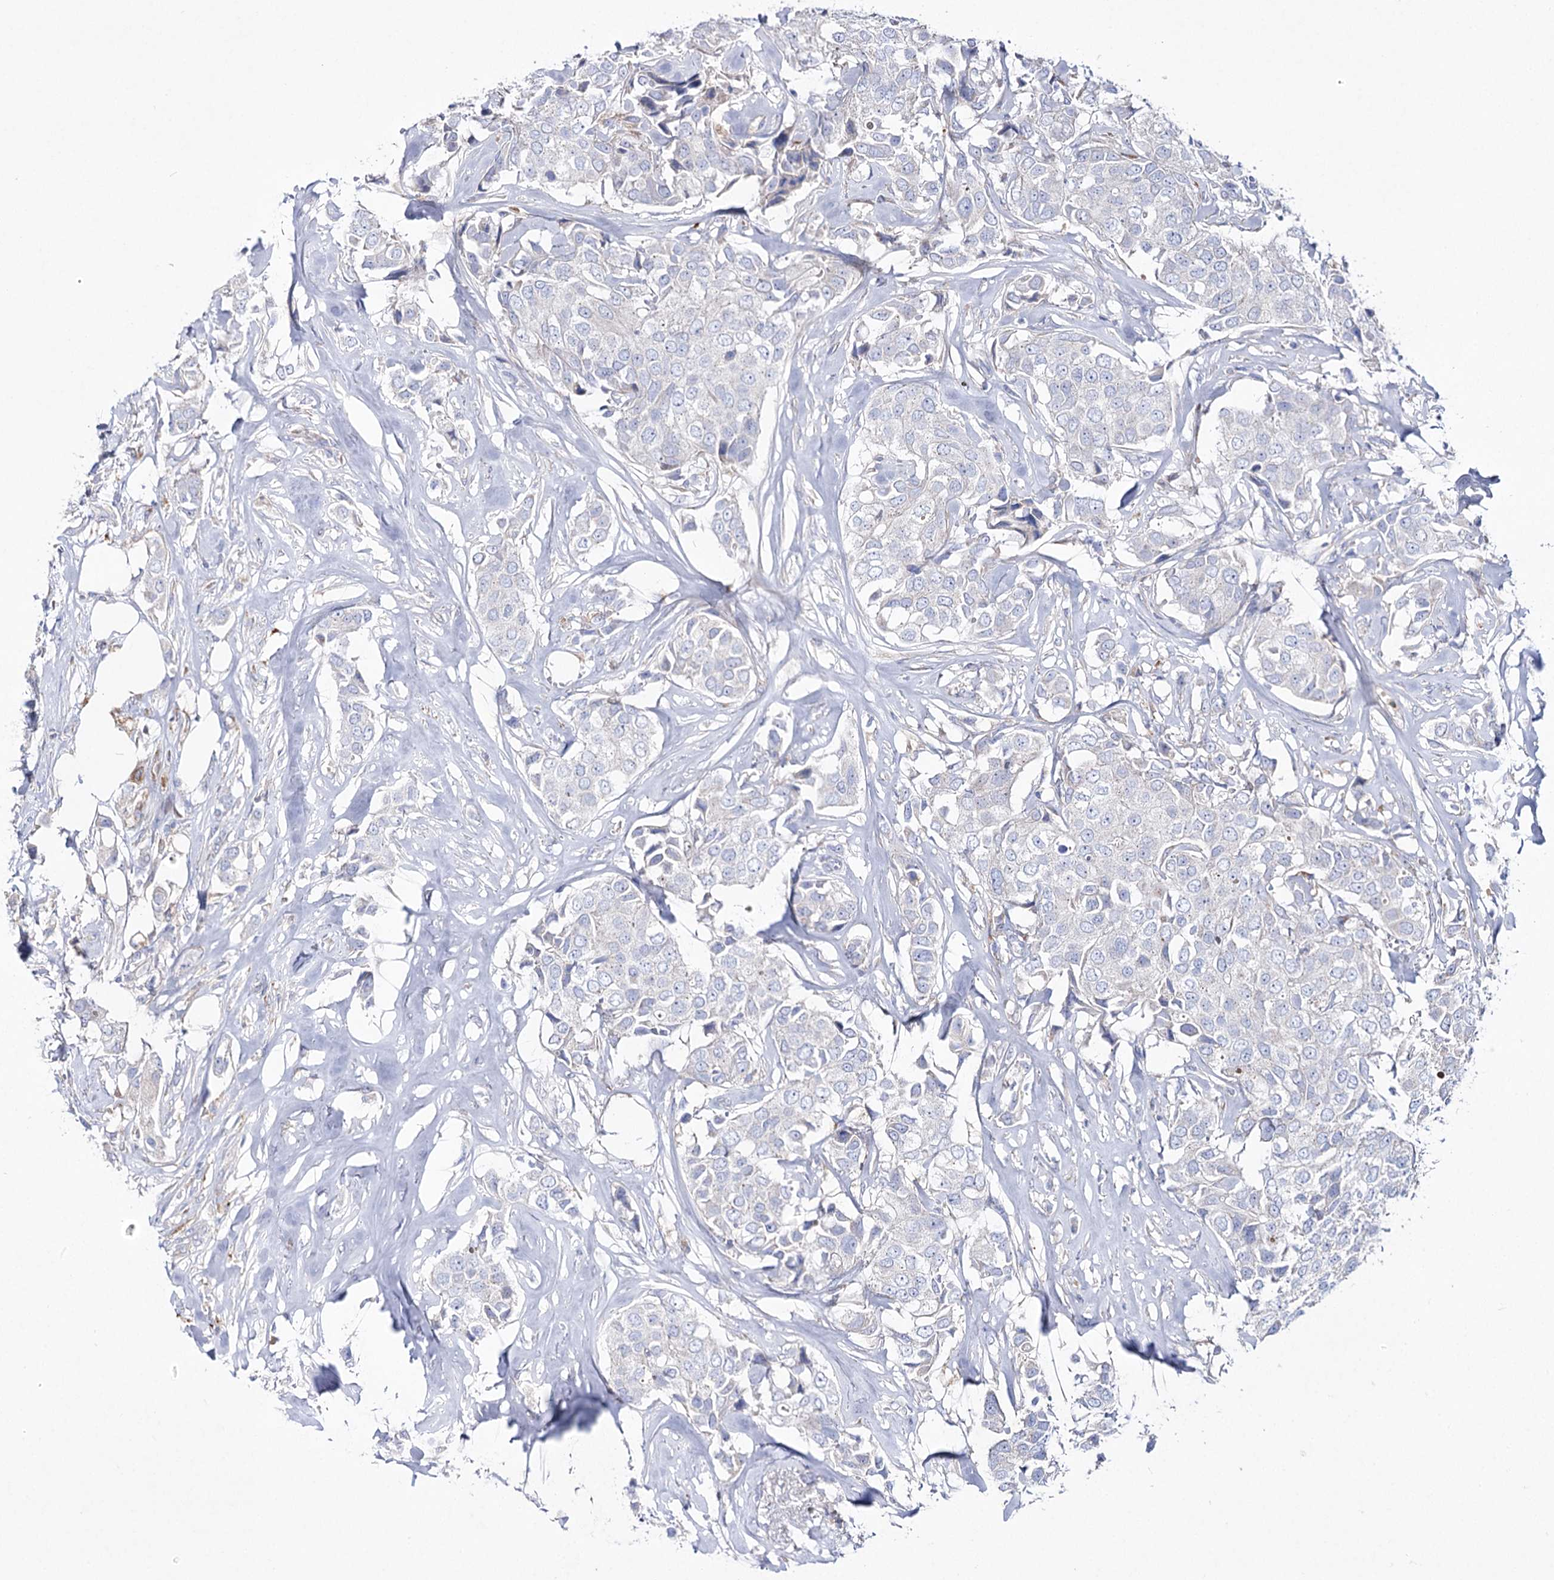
{"staining": {"intensity": "negative", "quantity": "none", "location": "none"}, "tissue": "breast cancer", "cell_type": "Tumor cells", "image_type": "cancer", "snomed": [{"axis": "morphology", "description": "Duct carcinoma"}, {"axis": "topography", "description": "Breast"}], "caption": "An immunohistochemistry histopathology image of breast cancer (invasive ductal carcinoma) is shown. There is no staining in tumor cells of breast cancer (invasive ductal carcinoma).", "gene": "NAGLU", "patient": {"sex": "female", "age": 80}}